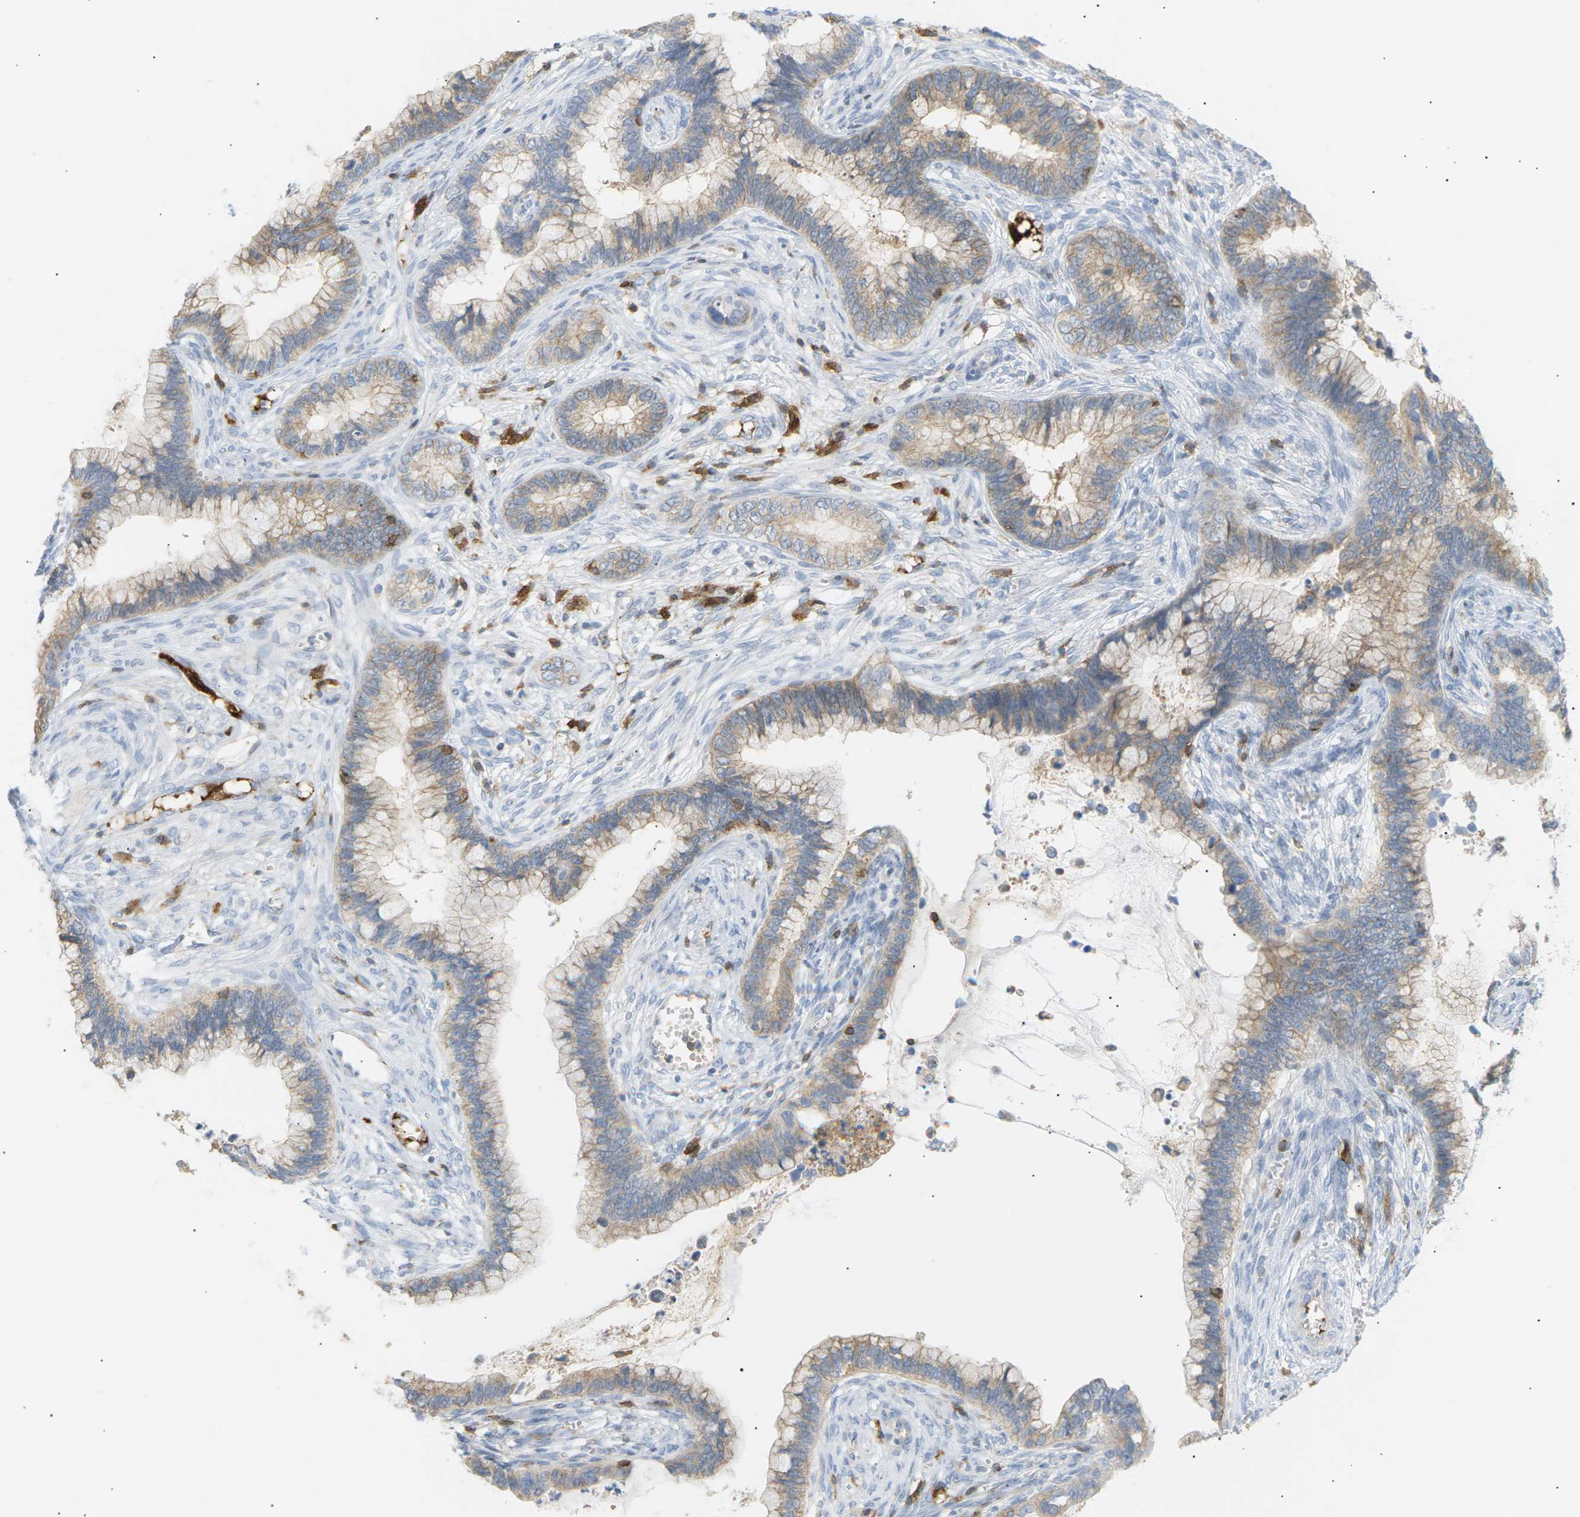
{"staining": {"intensity": "weak", "quantity": ">75%", "location": "cytoplasmic/membranous"}, "tissue": "cervical cancer", "cell_type": "Tumor cells", "image_type": "cancer", "snomed": [{"axis": "morphology", "description": "Adenocarcinoma, NOS"}, {"axis": "topography", "description": "Cervix"}], "caption": "Human cervical adenocarcinoma stained with a protein marker shows weak staining in tumor cells.", "gene": "LIME1", "patient": {"sex": "female", "age": 44}}